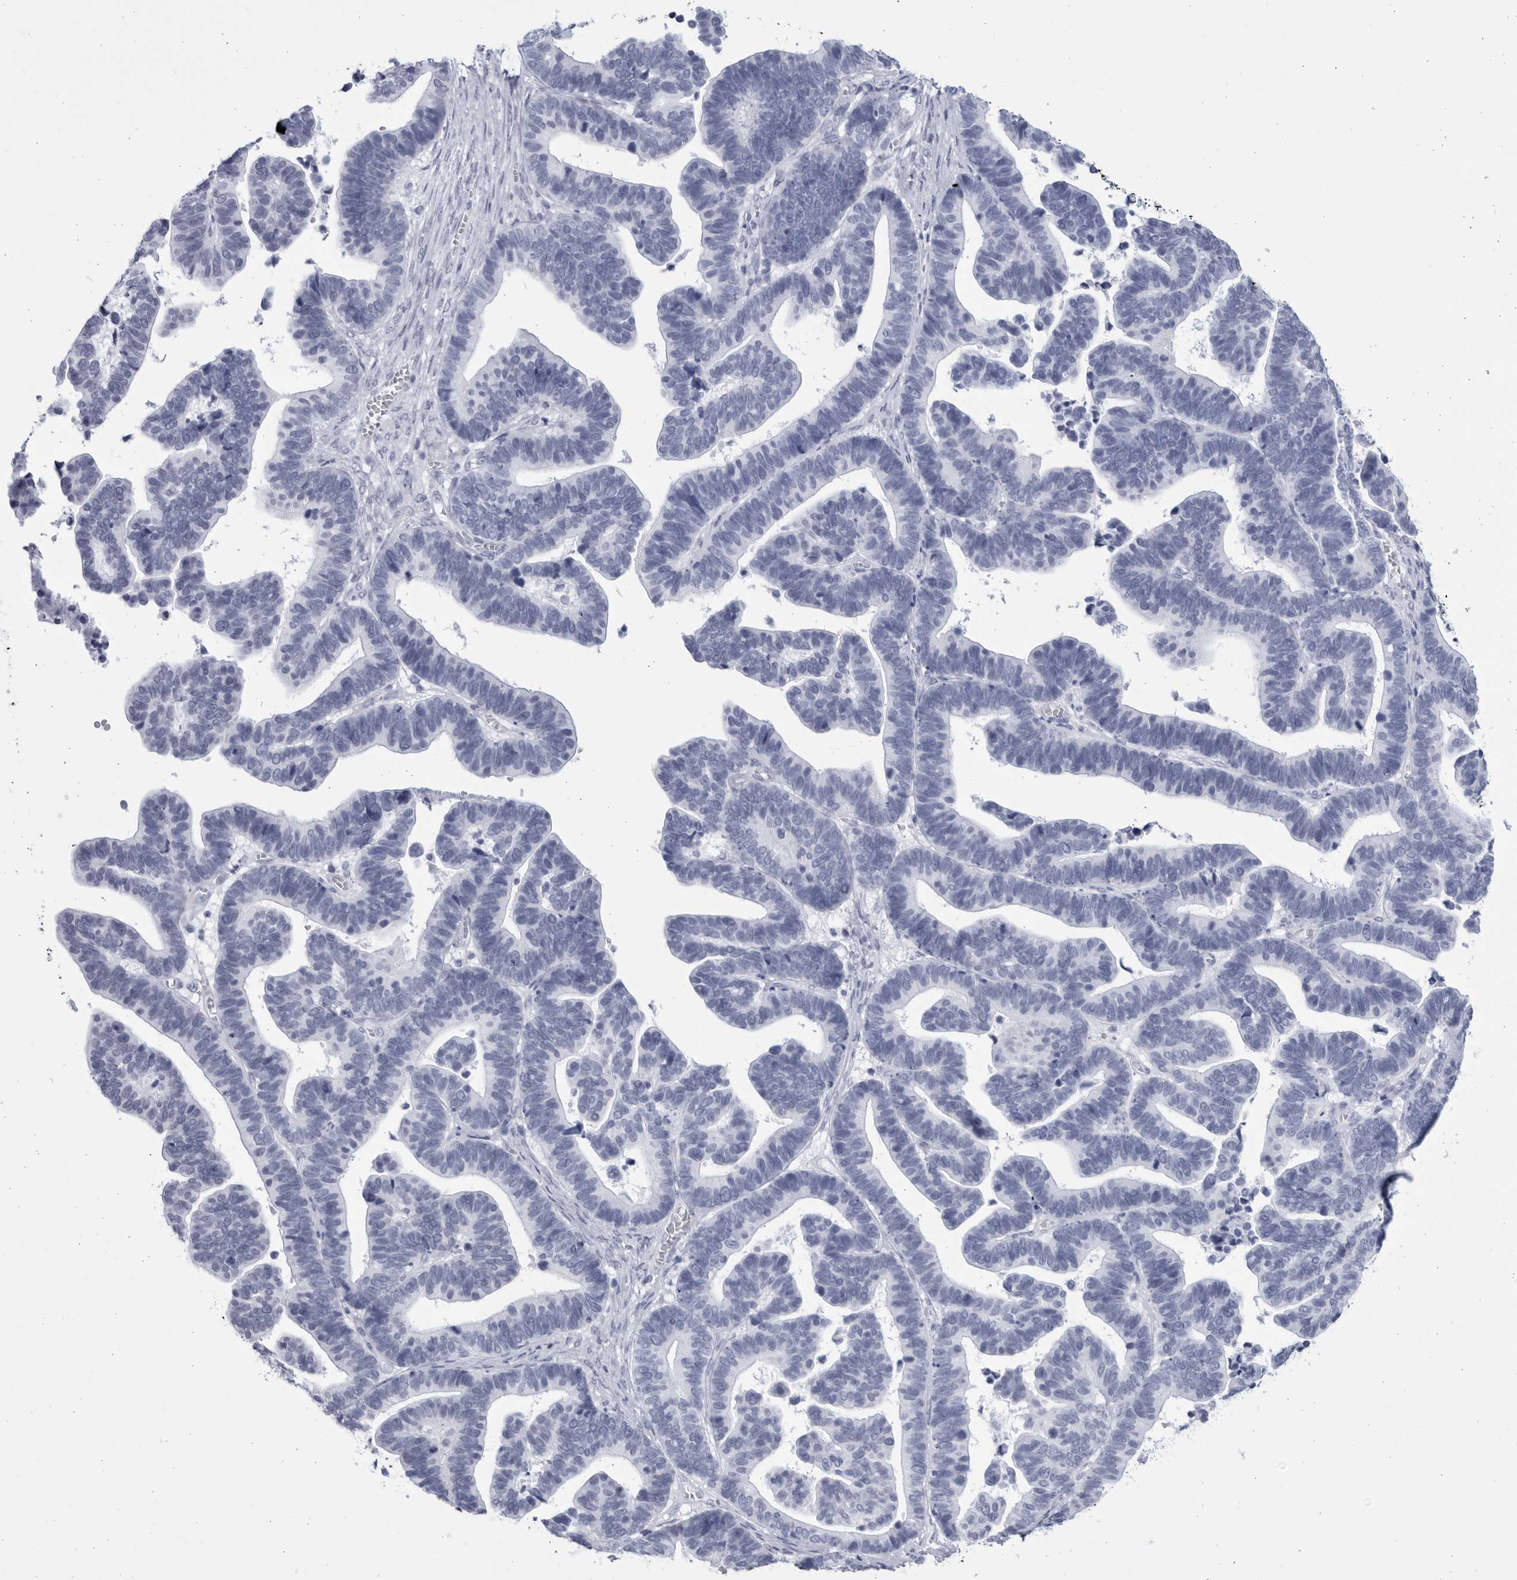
{"staining": {"intensity": "negative", "quantity": "none", "location": "none"}, "tissue": "ovarian cancer", "cell_type": "Tumor cells", "image_type": "cancer", "snomed": [{"axis": "morphology", "description": "Cystadenocarcinoma, serous, NOS"}, {"axis": "topography", "description": "Ovary"}], "caption": "IHC micrograph of neoplastic tissue: serous cystadenocarcinoma (ovarian) stained with DAB (3,3'-diaminobenzidine) shows no significant protein staining in tumor cells.", "gene": "CCDC181", "patient": {"sex": "female", "age": 56}}